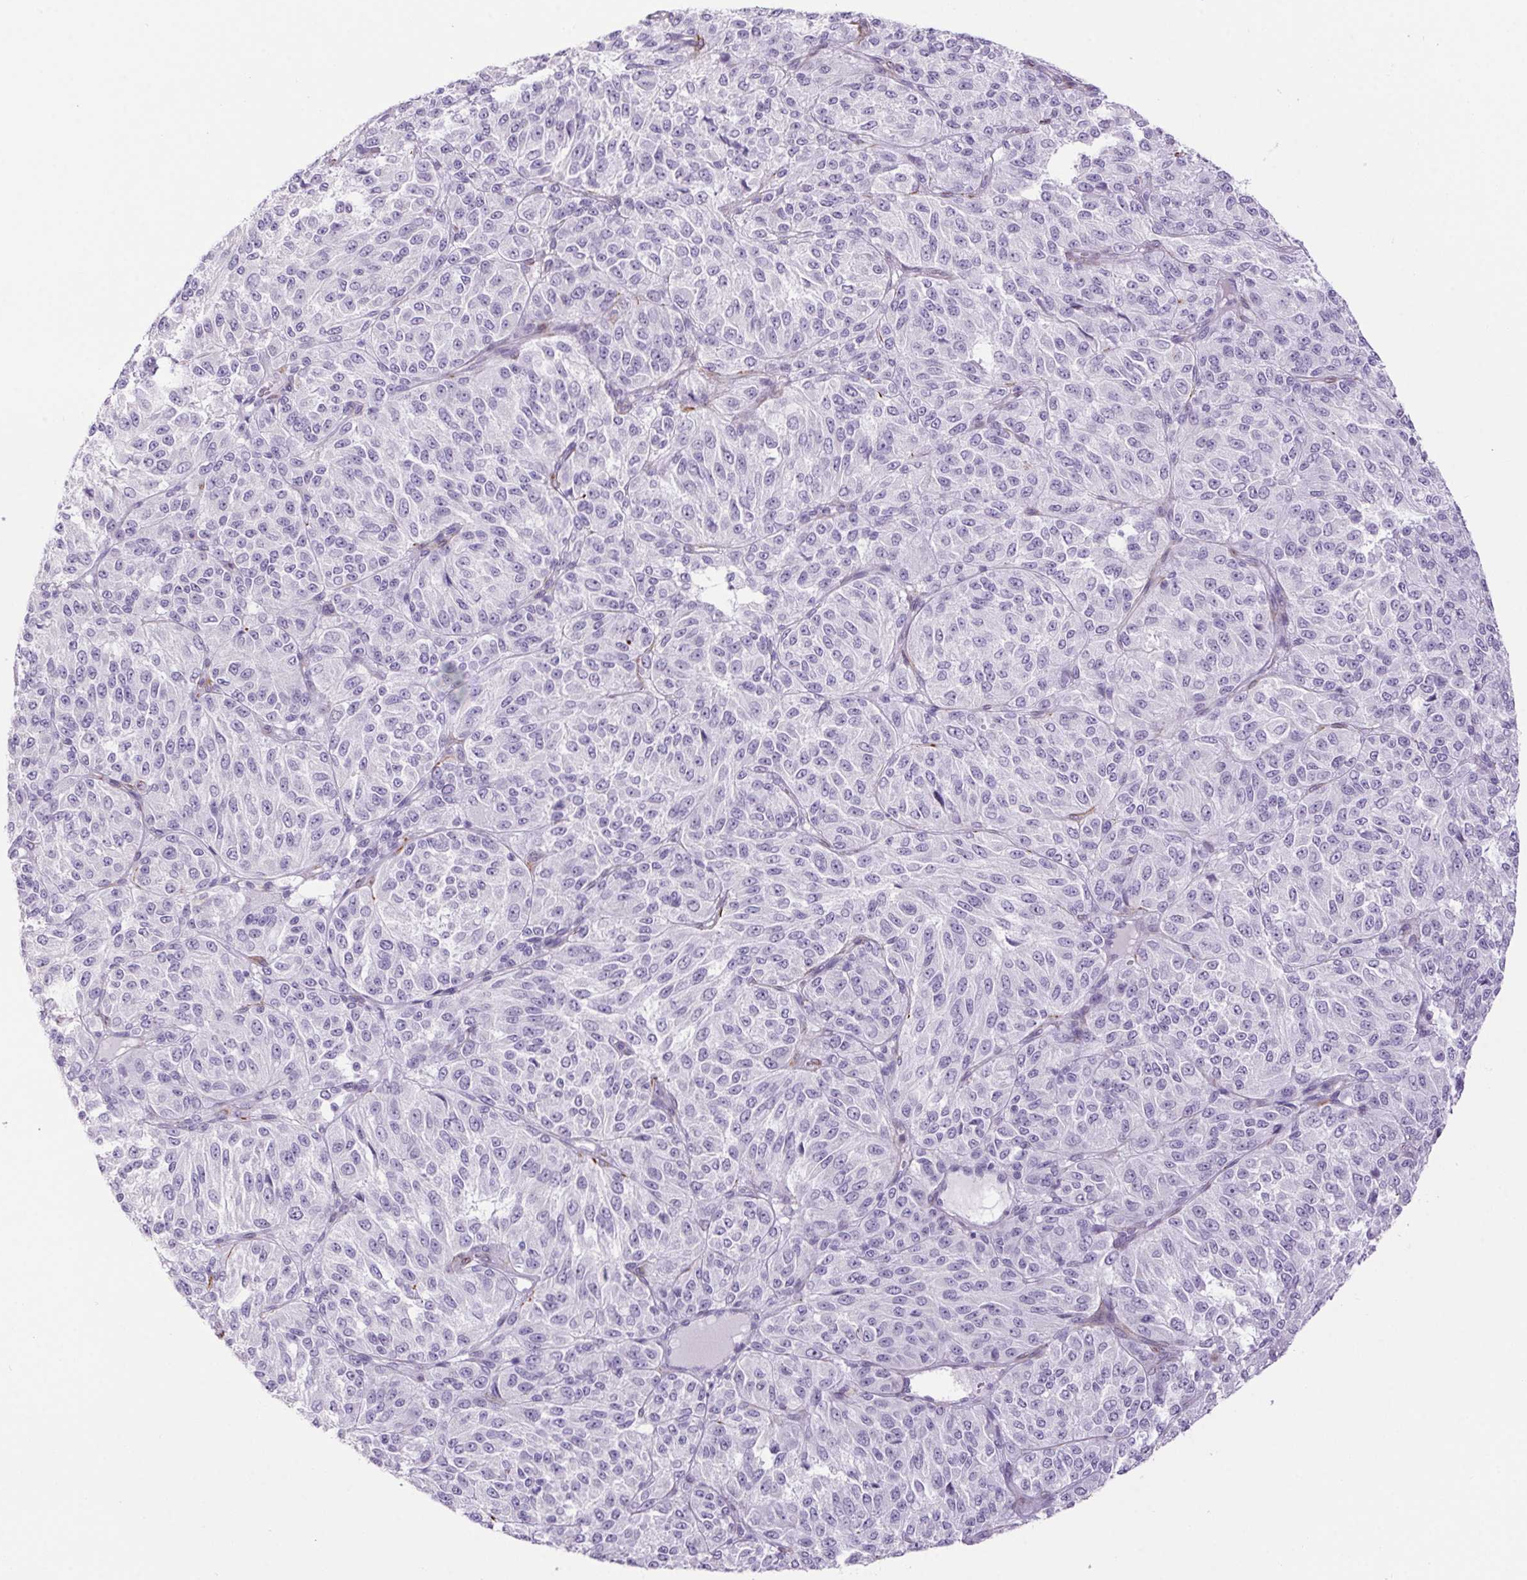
{"staining": {"intensity": "negative", "quantity": "none", "location": "none"}, "tissue": "melanoma", "cell_type": "Tumor cells", "image_type": "cancer", "snomed": [{"axis": "morphology", "description": "Malignant melanoma, Metastatic site"}, {"axis": "topography", "description": "Brain"}], "caption": "High power microscopy micrograph of an immunohistochemistry photomicrograph of malignant melanoma (metastatic site), revealing no significant staining in tumor cells.", "gene": "ERP27", "patient": {"sex": "female", "age": 56}}